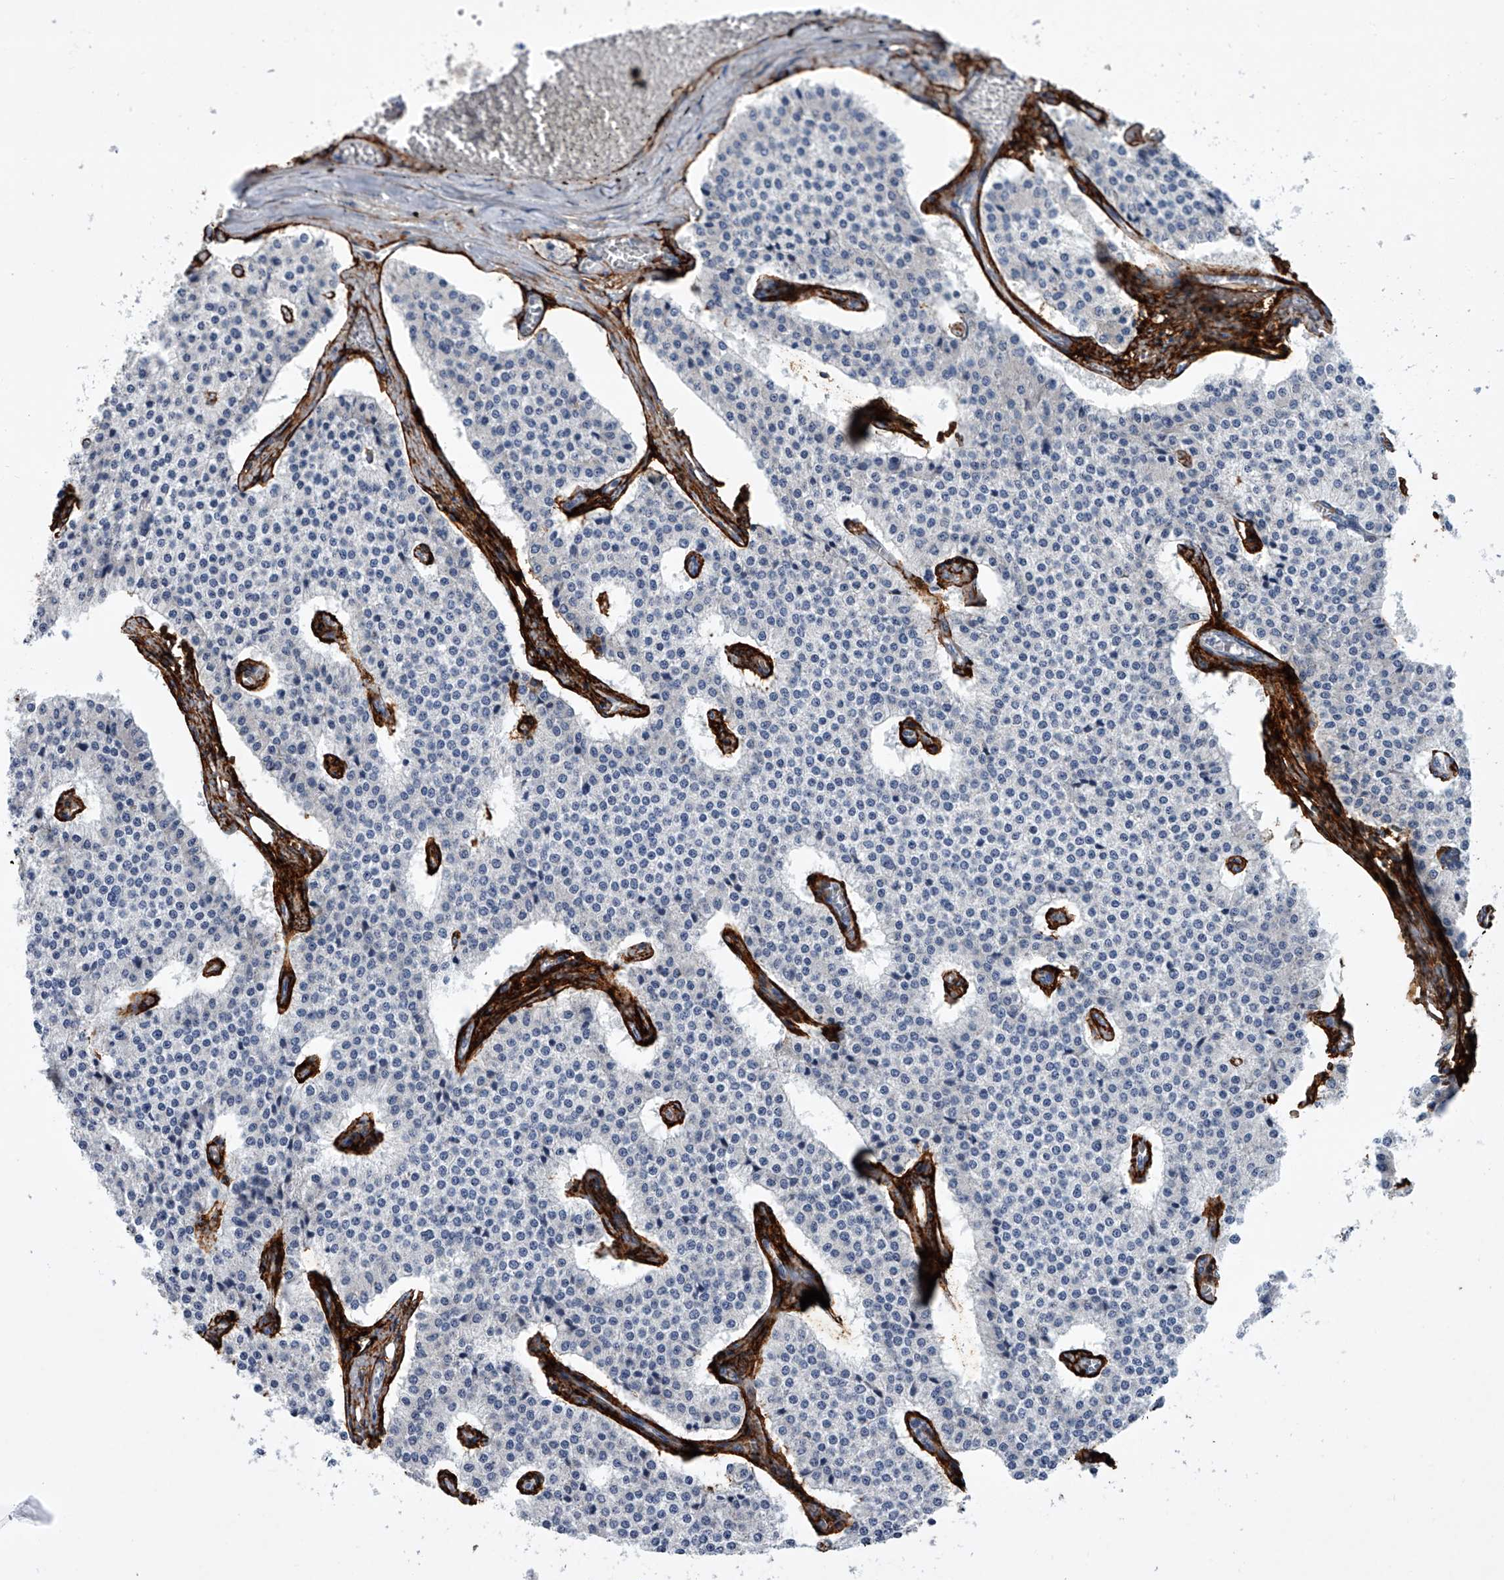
{"staining": {"intensity": "negative", "quantity": "none", "location": "none"}, "tissue": "carcinoid", "cell_type": "Tumor cells", "image_type": "cancer", "snomed": [{"axis": "morphology", "description": "Carcinoid, malignant, NOS"}, {"axis": "topography", "description": "Colon"}], "caption": "The immunohistochemistry photomicrograph has no significant expression in tumor cells of carcinoid tissue.", "gene": "ALG14", "patient": {"sex": "female", "age": 52}}